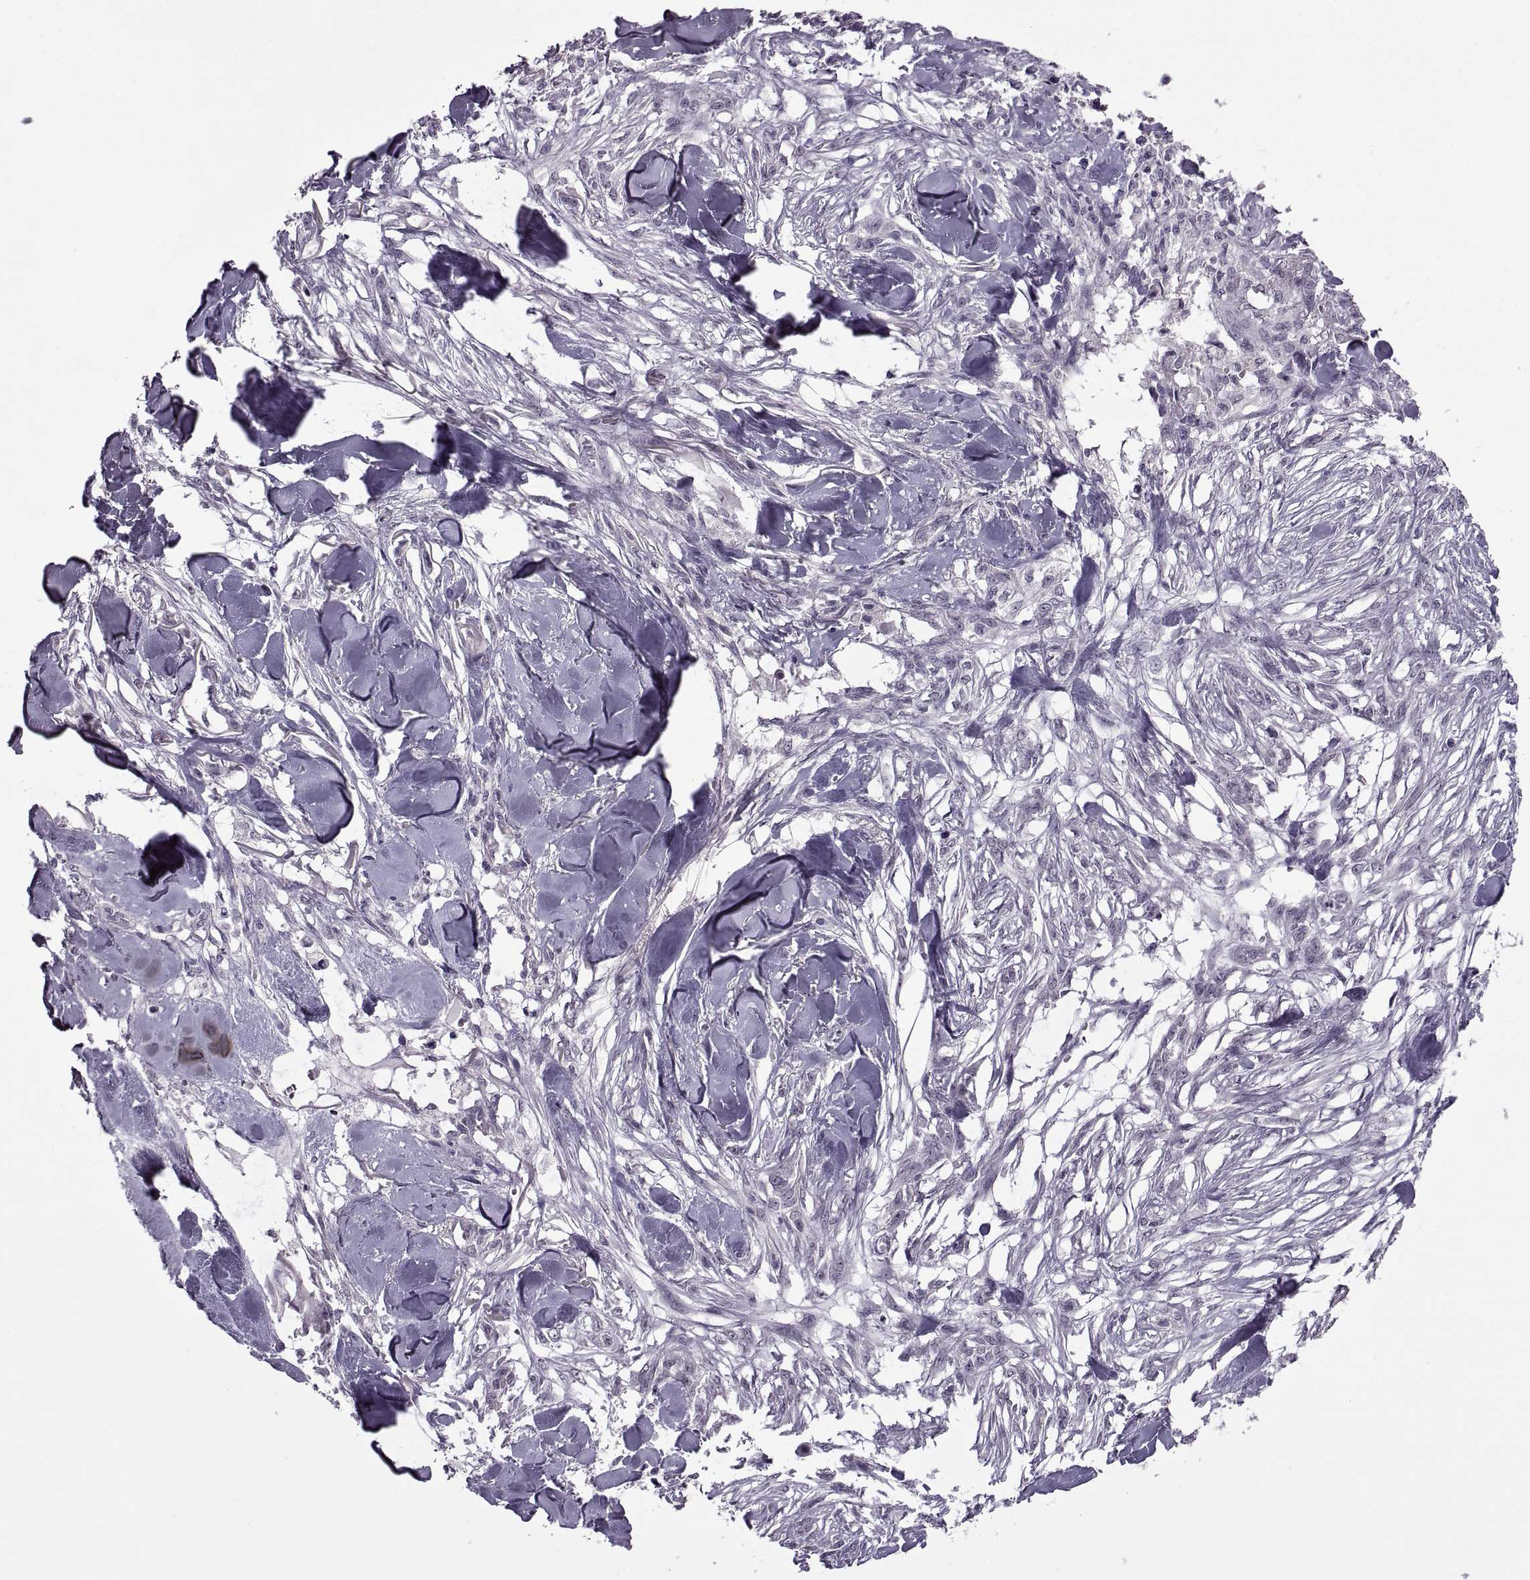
{"staining": {"intensity": "negative", "quantity": "none", "location": "none"}, "tissue": "skin cancer", "cell_type": "Tumor cells", "image_type": "cancer", "snomed": [{"axis": "morphology", "description": "Squamous cell carcinoma, NOS"}, {"axis": "topography", "description": "Skin"}], "caption": "This is an immunohistochemistry image of squamous cell carcinoma (skin). There is no staining in tumor cells.", "gene": "OTP", "patient": {"sex": "female", "age": 59}}